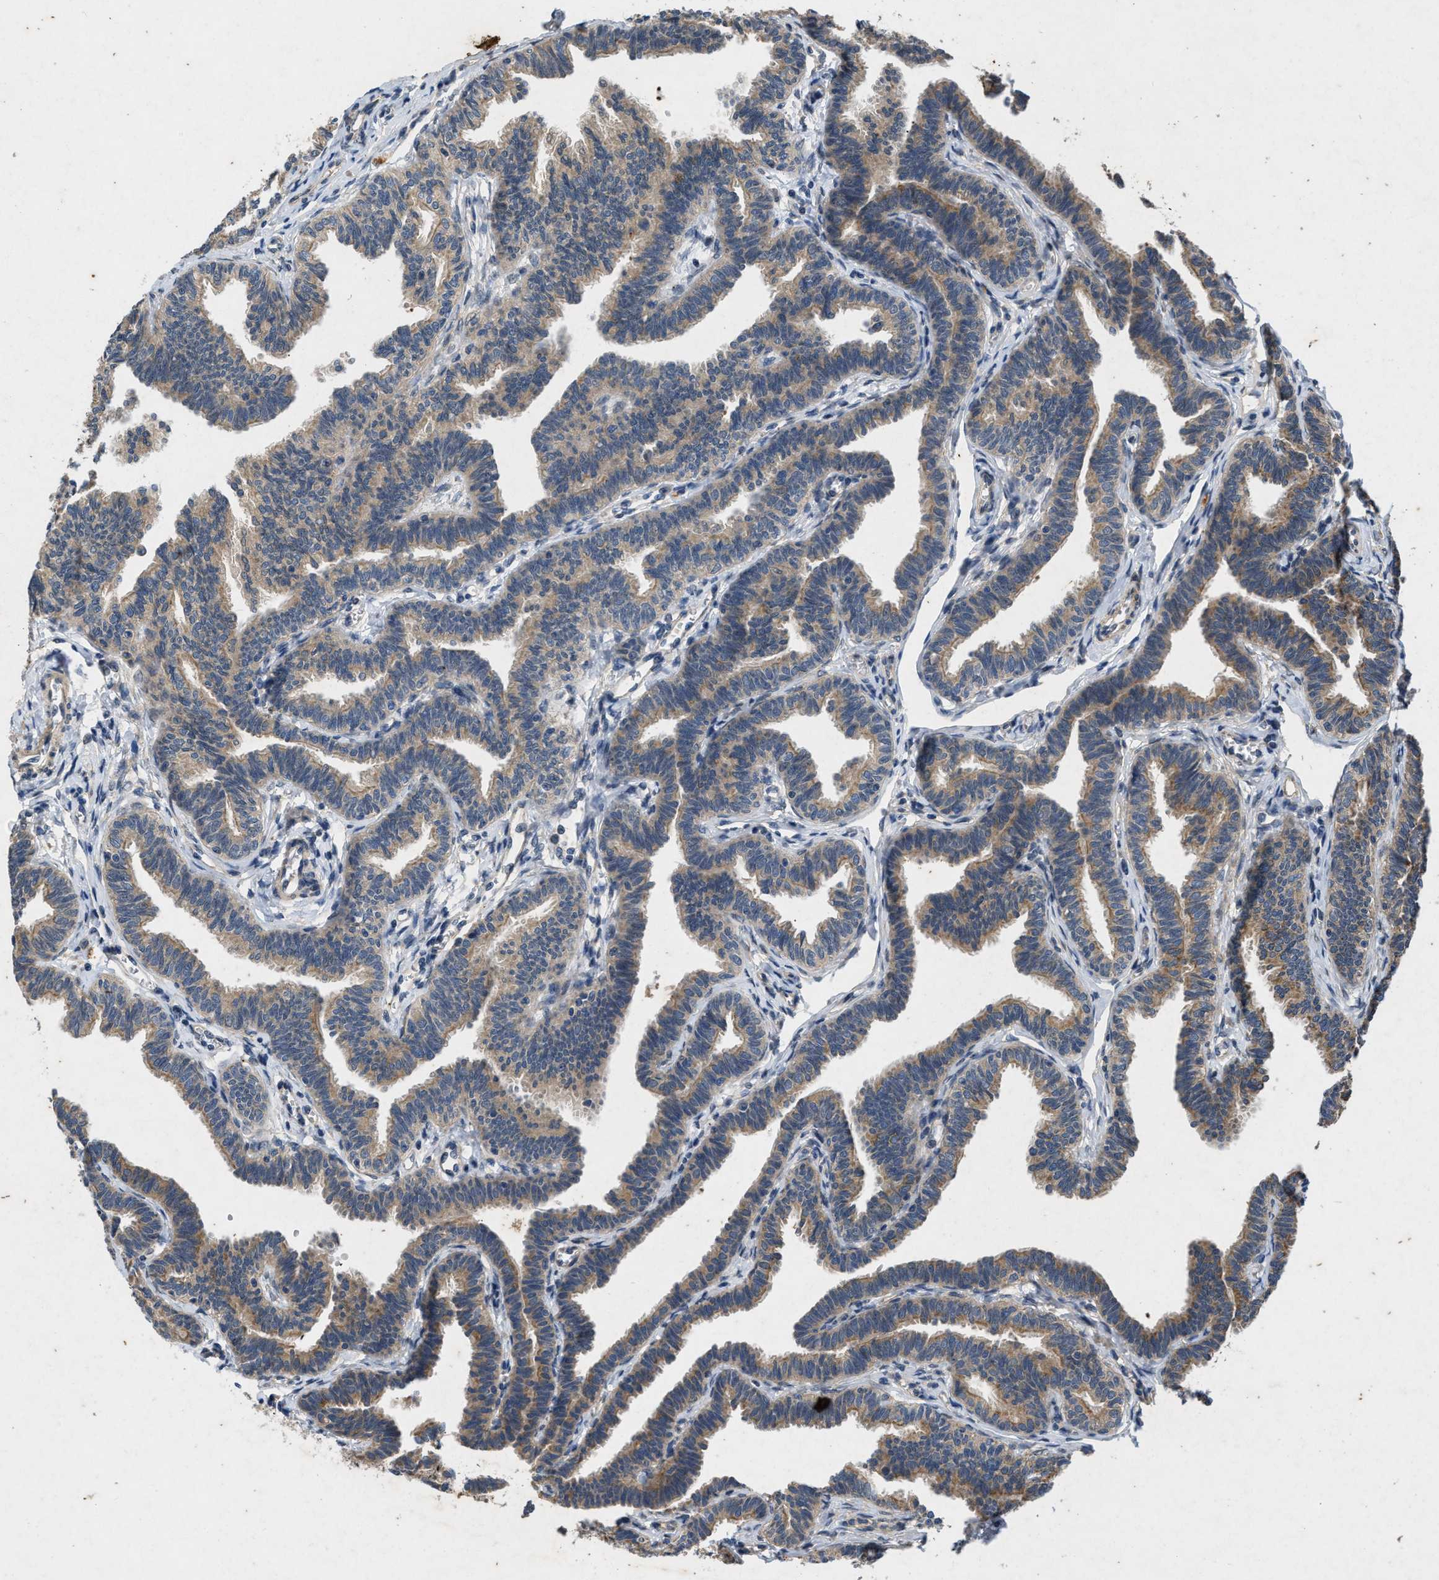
{"staining": {"intensity": "moderate", "quantity": ">75%", "location": "cytoplasmic/membranous"}, "tissue": "fallopian tube", "cell_type": "Glandular cells", "image_type": "normal", "snomed": [{"axis": "morphology", "description": "Normal tissue, NOS"}, {"axis": "topography", "description": "Fallopian tube"}, {"axis": "topography", "description": "Ovary"}], "caption": "Moderate cytoplasmic/membranous expression is identified in about >75% of glandular cells in normal fallopian tube. (DAB (3,3'-diaminobenzidine) IHC, brown staining for protein, blue staining for nuclei).", "gene": "PRKG2", "patient": {"sex": "female", "age": 23}}